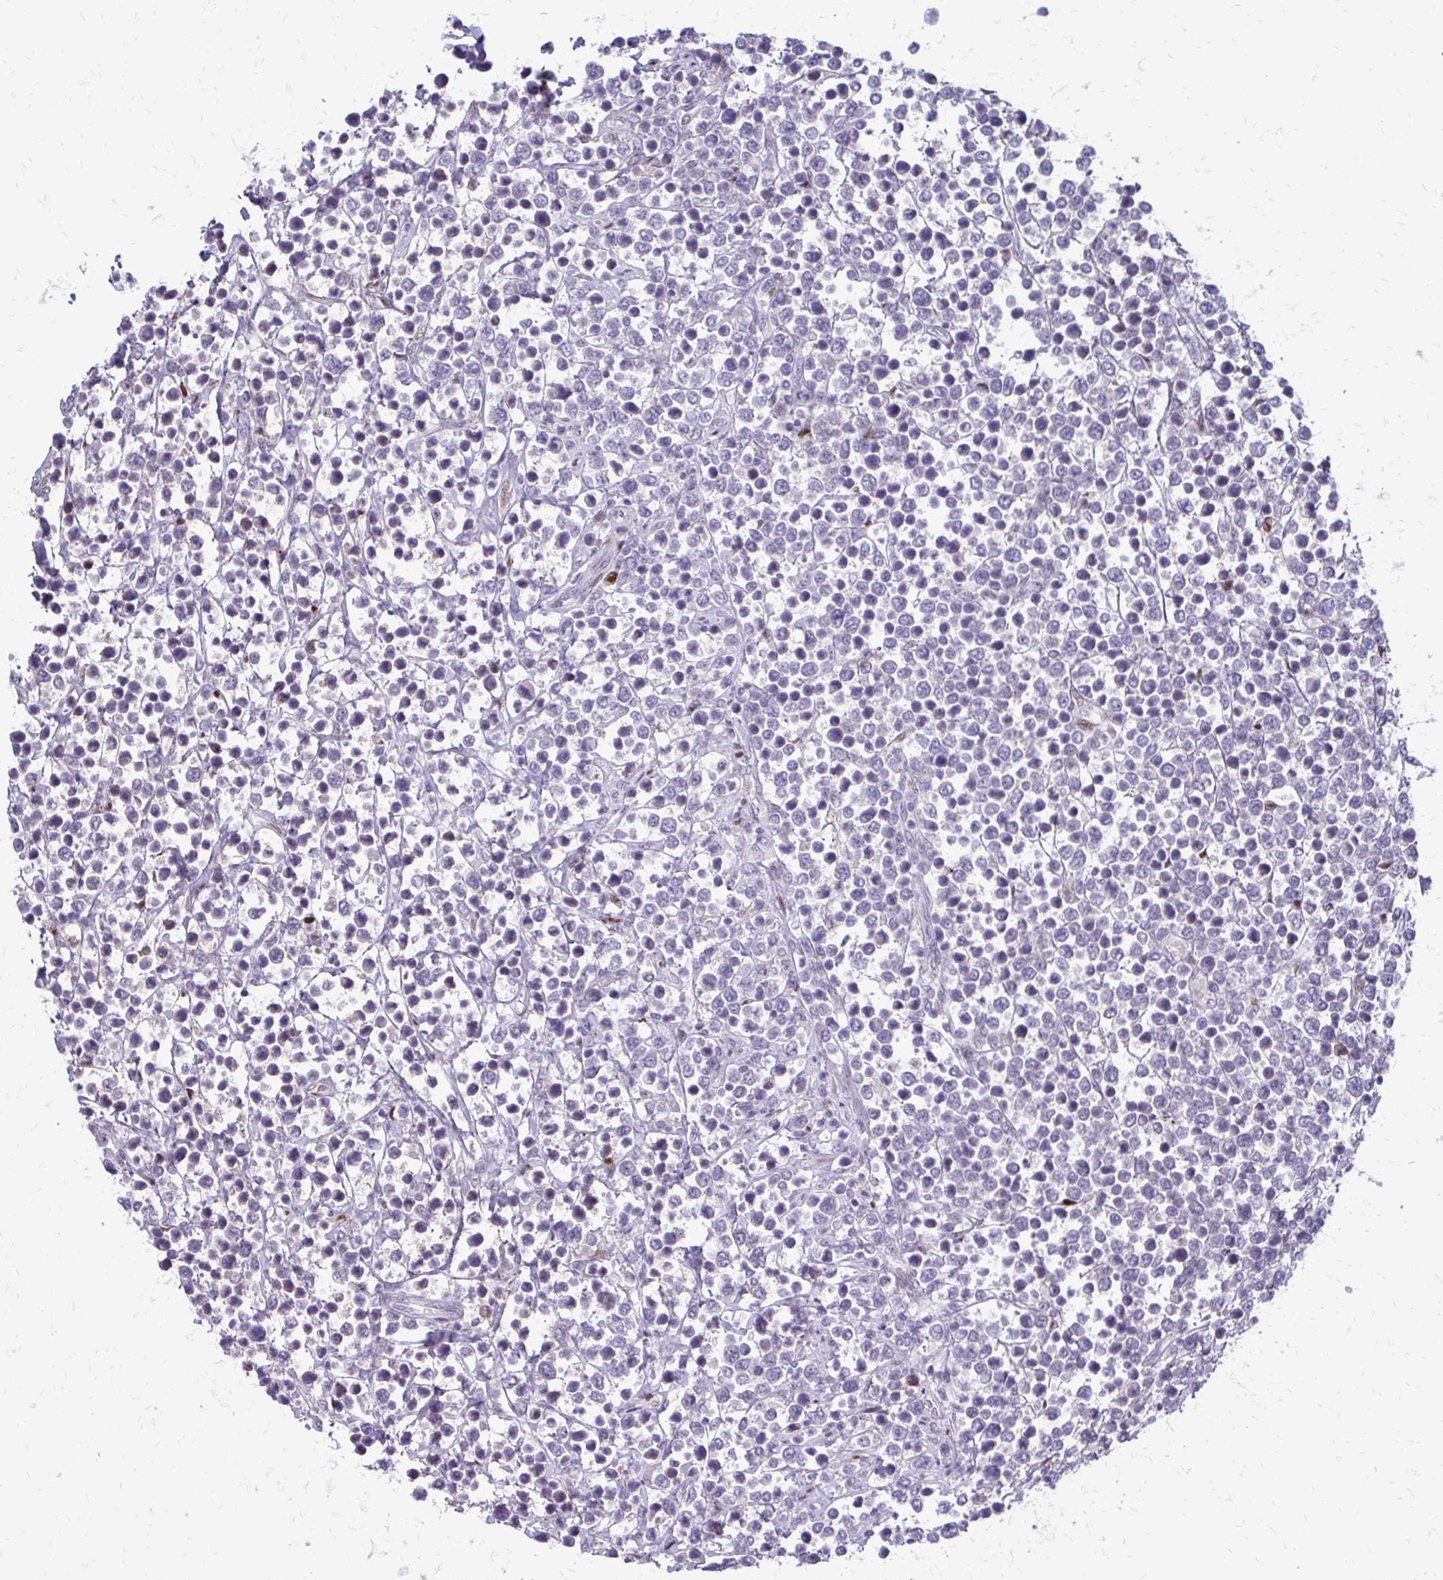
{"staining": {"intensity": "negative", "quantity": "none", "location": "none"}, "tissue": "lymphoma", "cell_type": "Tumor cells", "image_type": "cancer", "snomed": [{"axis": "morphology", "description": "Malignant lymphoma, non-Hodgkin's type, High grade"}, {"axis": "topography", "description": "Soft tissue"}], "caption": "This is a photomicrograph of IHC staining of lymphoma, which shows no expression in tumor cells. (DAB immunohistochemistry, high magnification).", "gene": "PPDPFL", "patient": {"sex": "female", "age": 56}}